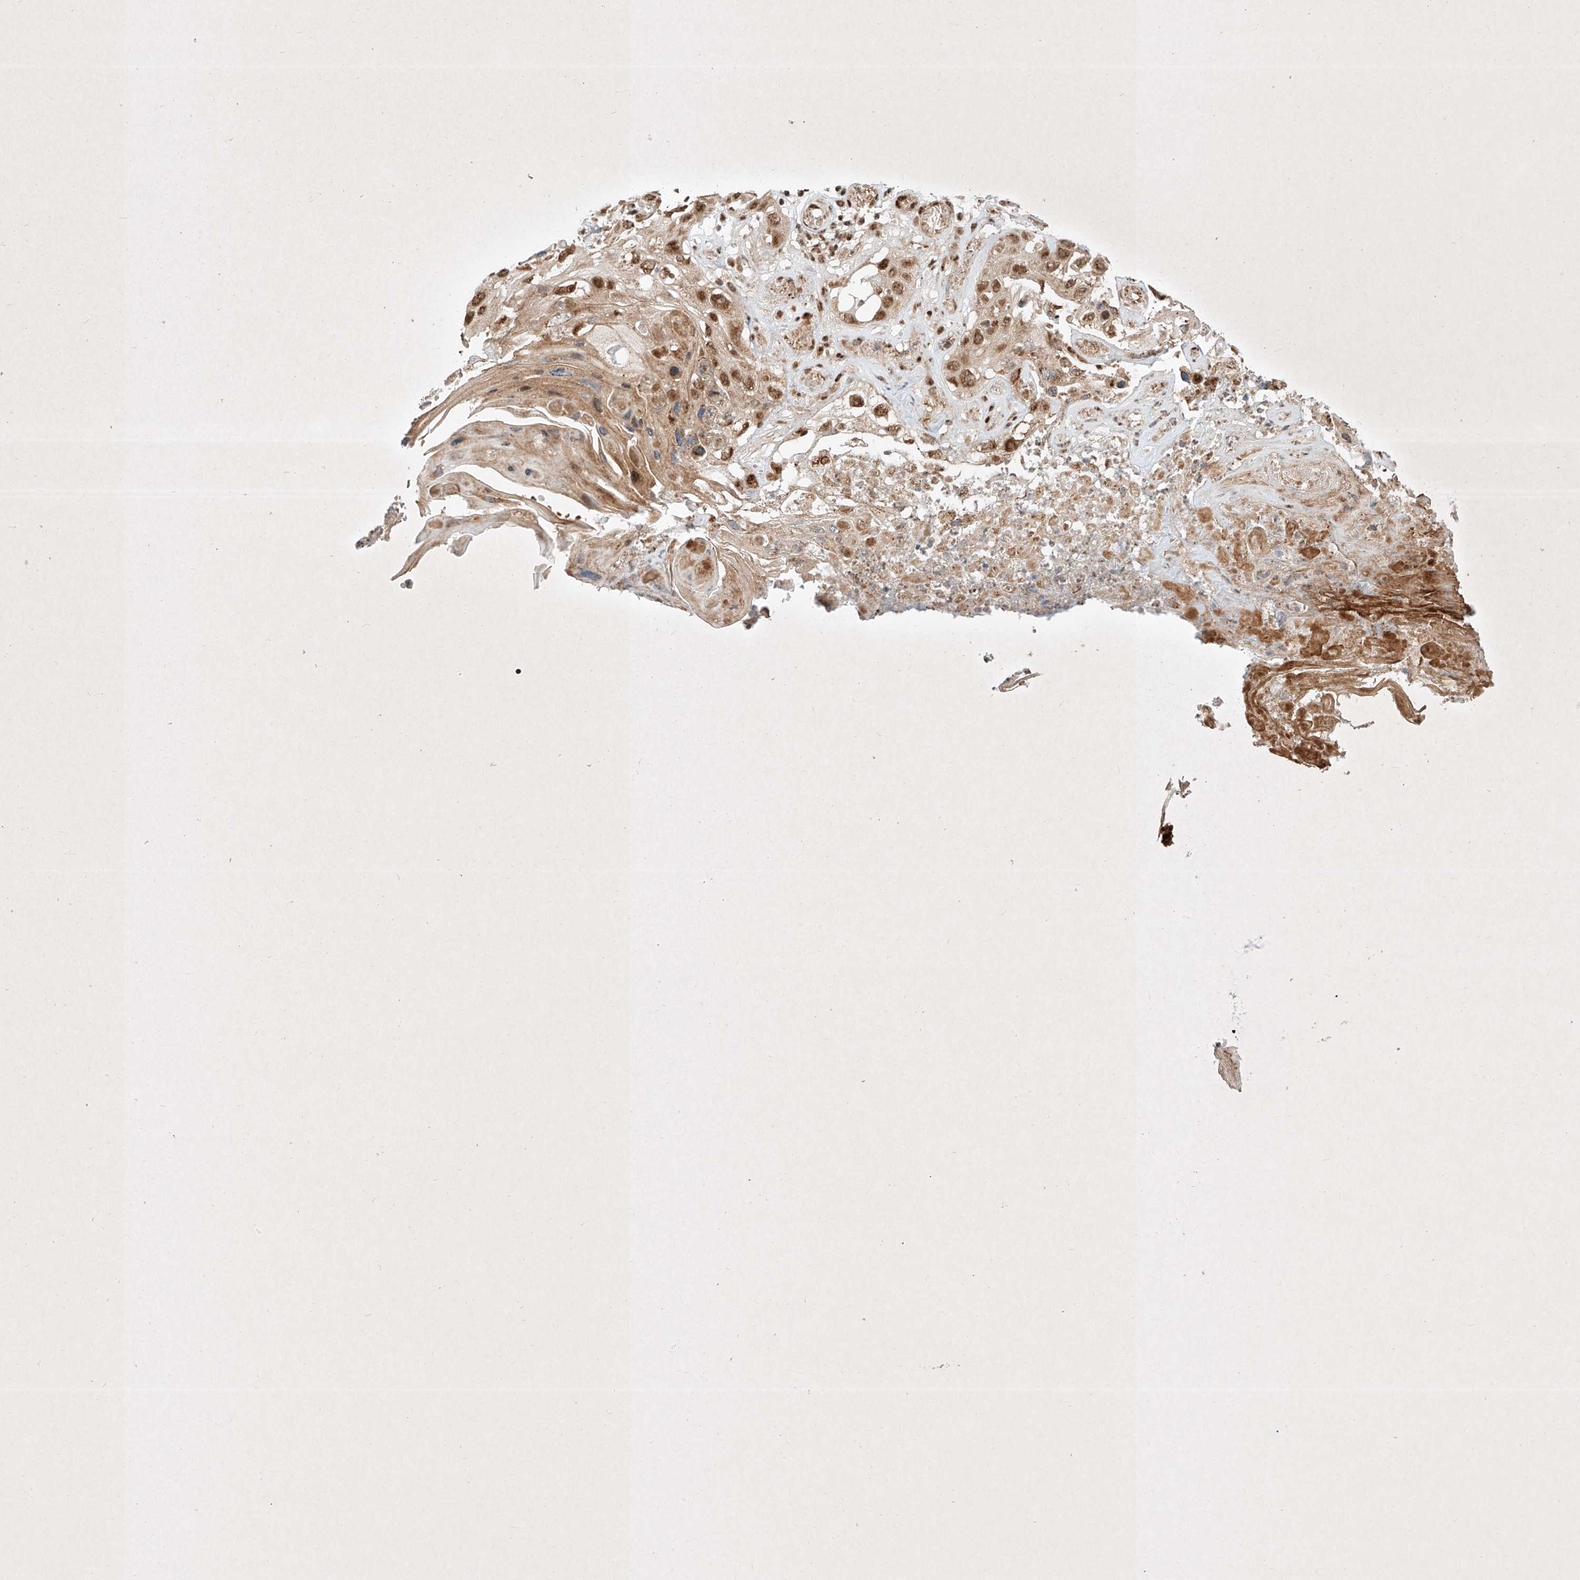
{"staining": {"intensity": "moderate", "quantity": ">75%", "location": "nuclear"}, "tissue": "skin cancer", "cell_type": "Tumor cells", "image_type": "cancer", "snomed": [{"axis": "morphology", "description": "Squamous cell carcinoma, NOS"}, {"axis": "topography", "description": "Skin"}], "caption": "Skin cancer stained for a protein demonstrates moderate nuclear positivity in tumor cells.", "gene": "EPG5", "patient": {"sex": "male", "age": 55}}